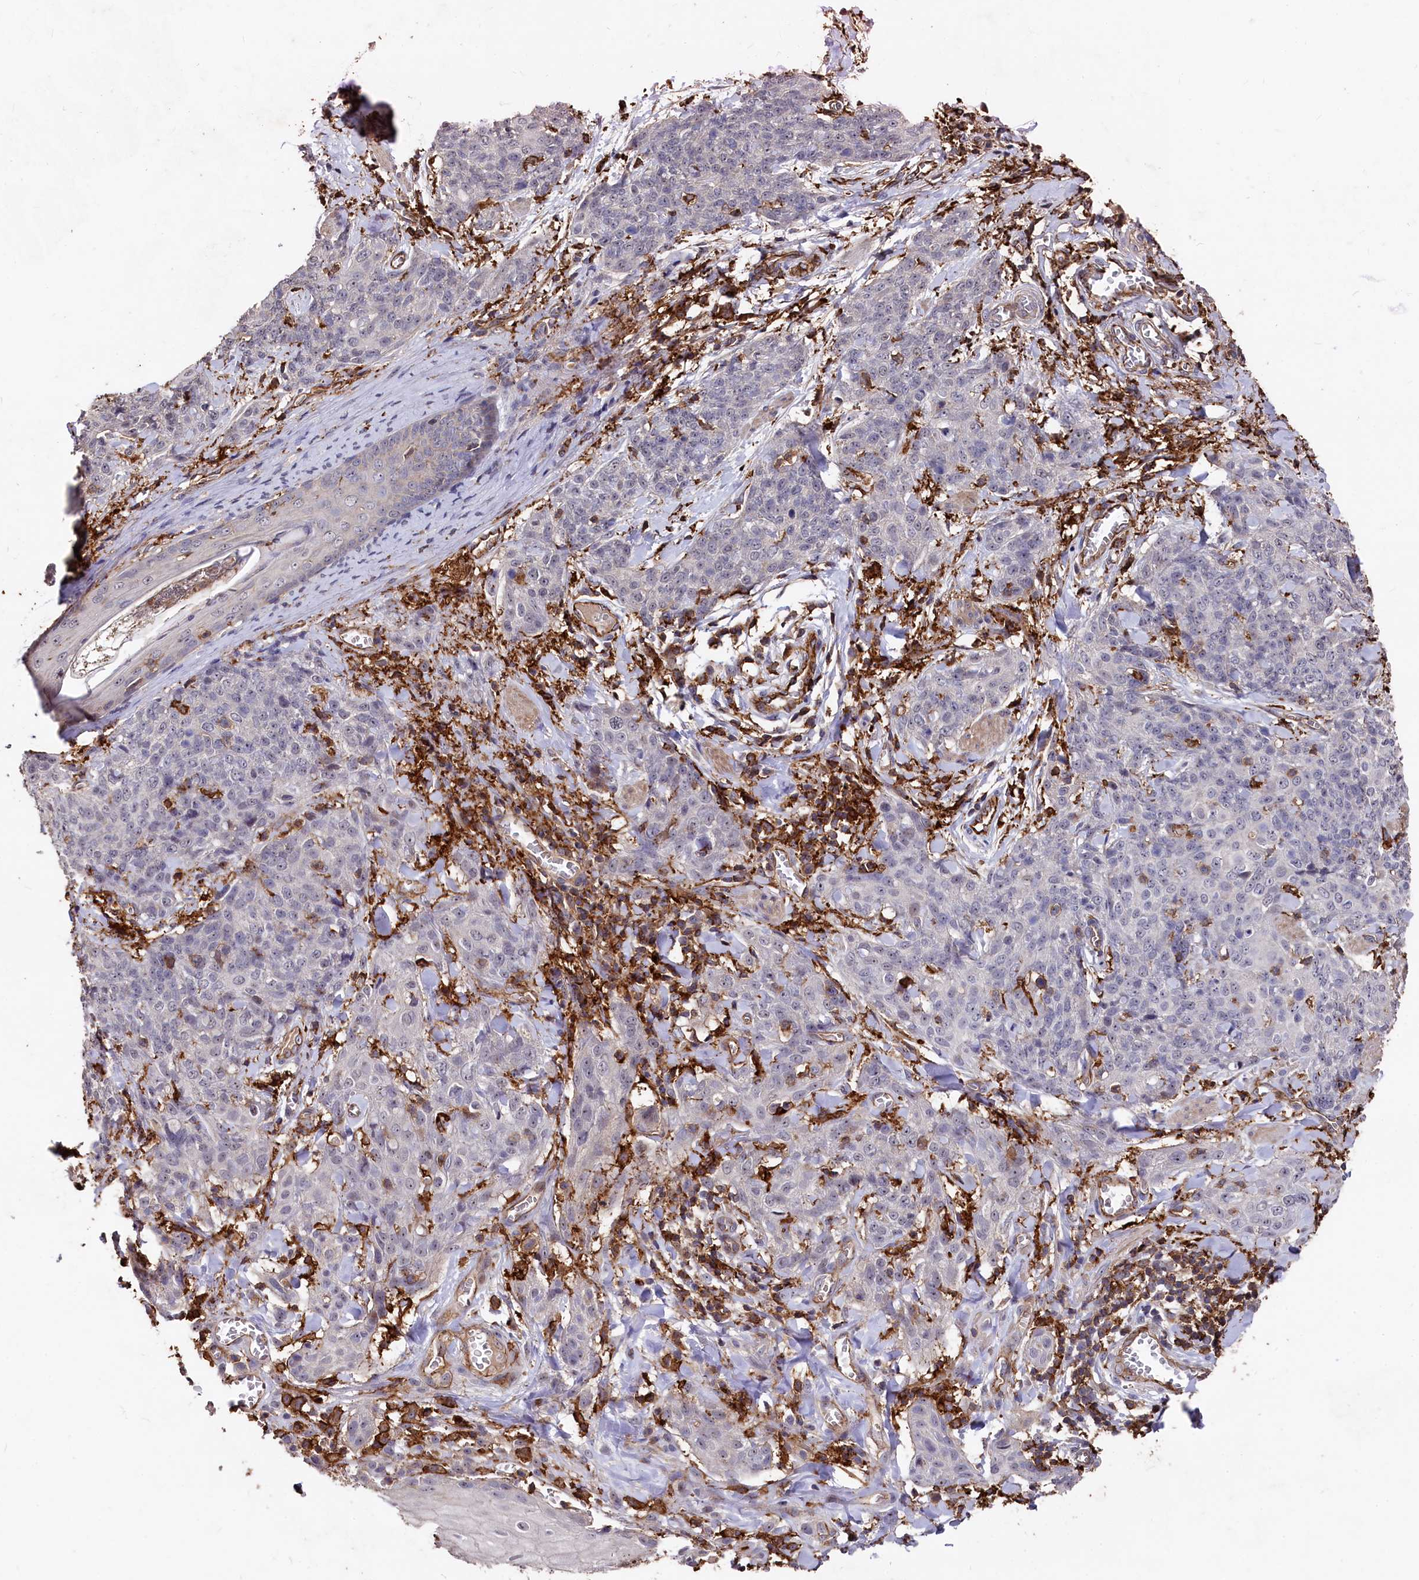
{"staining": {"intensity": "negative", "quantity": "none", "location": "none"}, "tissue": "skin cancer", "cell_type": "Tumor cells", "image_type": "cancer", "snomed": [{"axis": "morphology", "description": "Squamous cell carcinoma, NOS"}, {"axis": "topography", "description": "Skin"}, {"axis": "topography", "description": "Vulva"}], "caption": "Human skin cancer (squamous cell carcinoma) stained for a protein using immunohistochemistry (IHC) reveals no expression in tumor cells.", "gene": "PLEKHO2", "patient": {"sex": "female", "age": 85}}